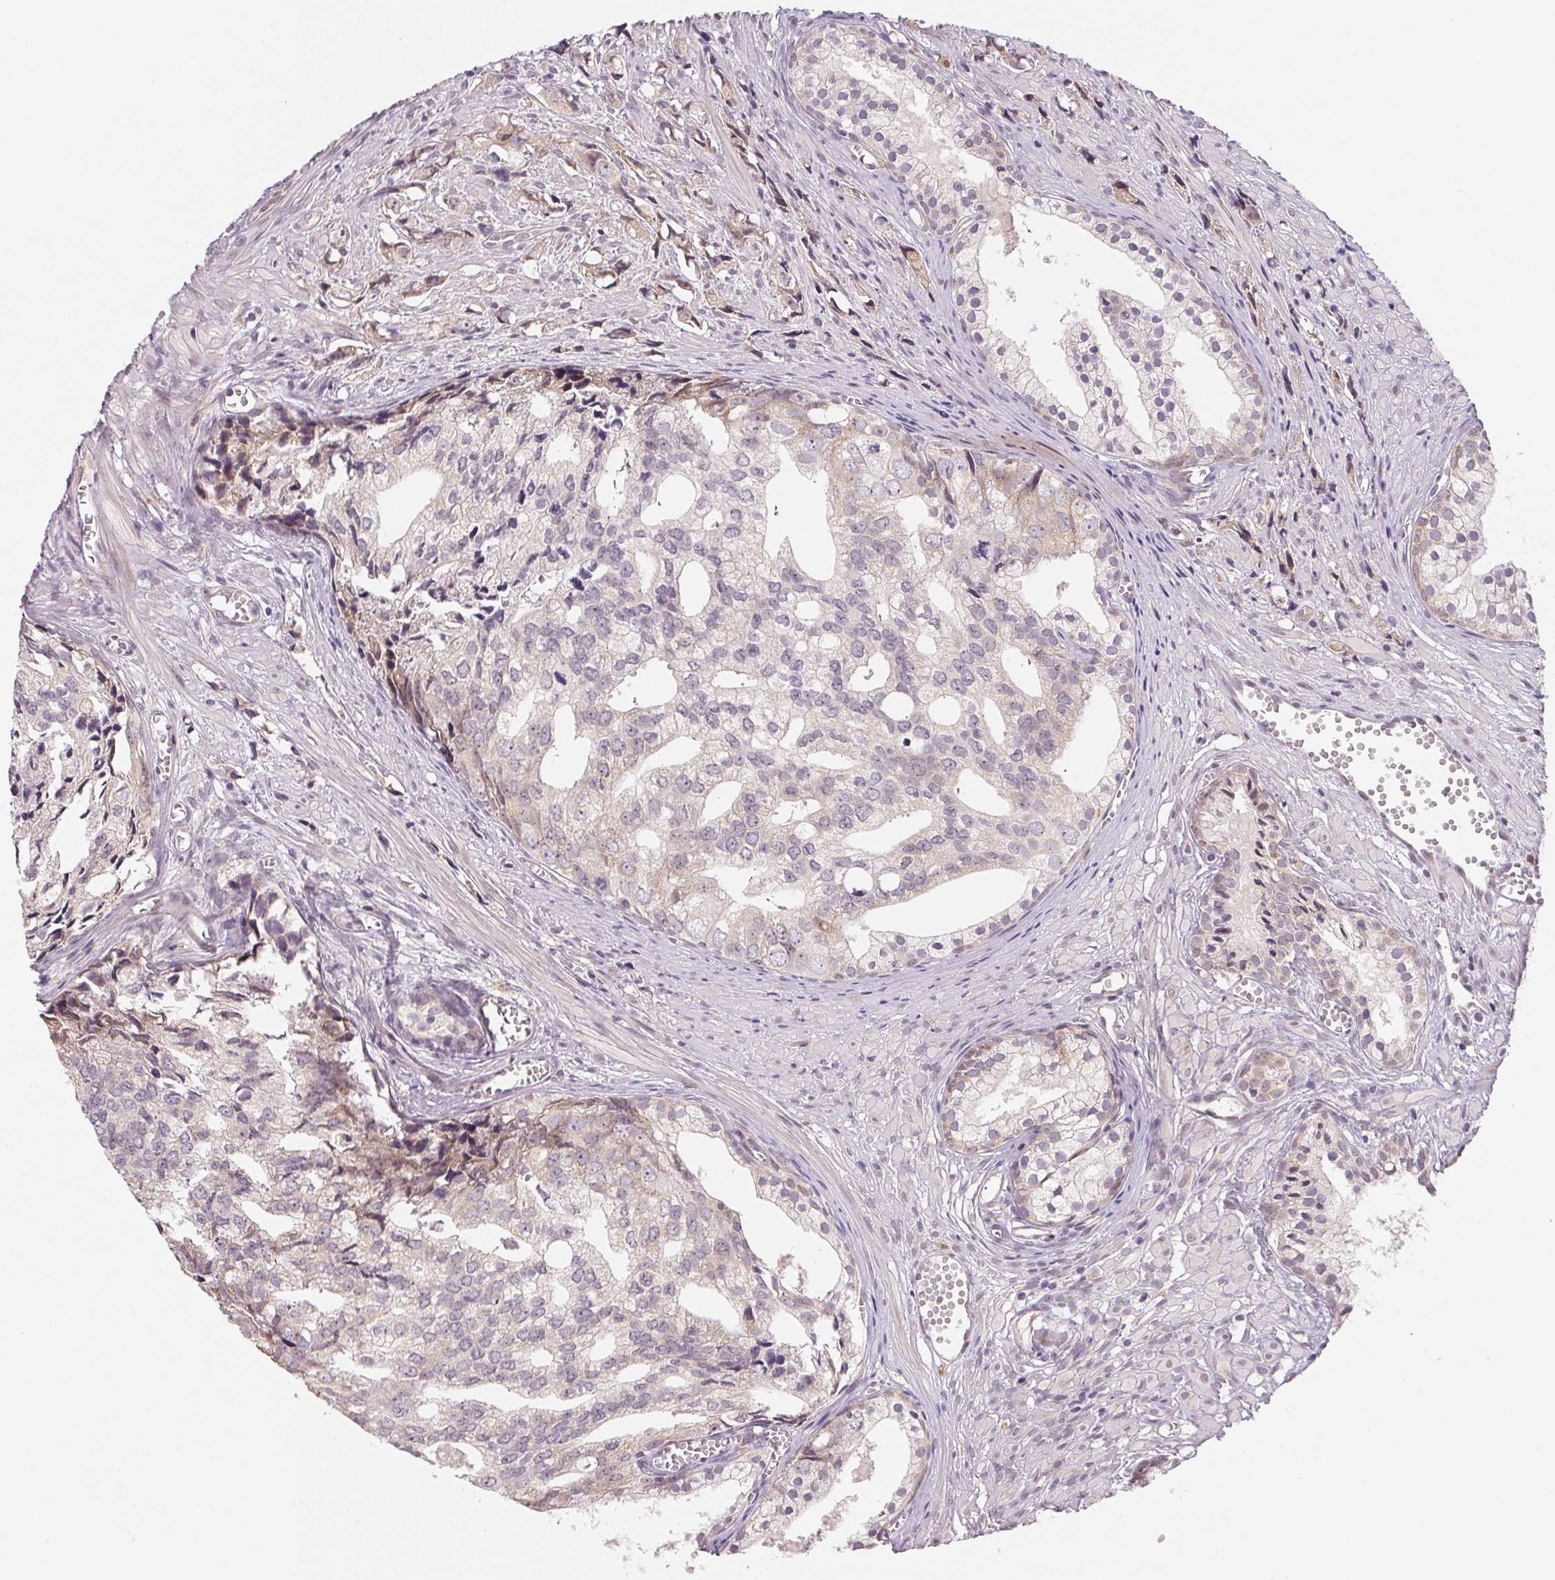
{"staining": {"intensity": "weak", "quantity": "<25%", "location": "cytoplasmic/membranous"}, "tissue": "prostate cancer", "cell_type": "Tumor cells", "image_type": "cancer", "snomed": [{"axis": "morphology", "description": "Adenocarcinoma, High grade"}, {"axis": "topography", "description": "Prostate"}], "caption": "The immunohistochemistry (IHC) image has no significant staining in tumor cells of prostate adenocarcinoma (high-grade) tissue.", "gene": "EI24", "patient": {"sex": "male", "age": 58}}